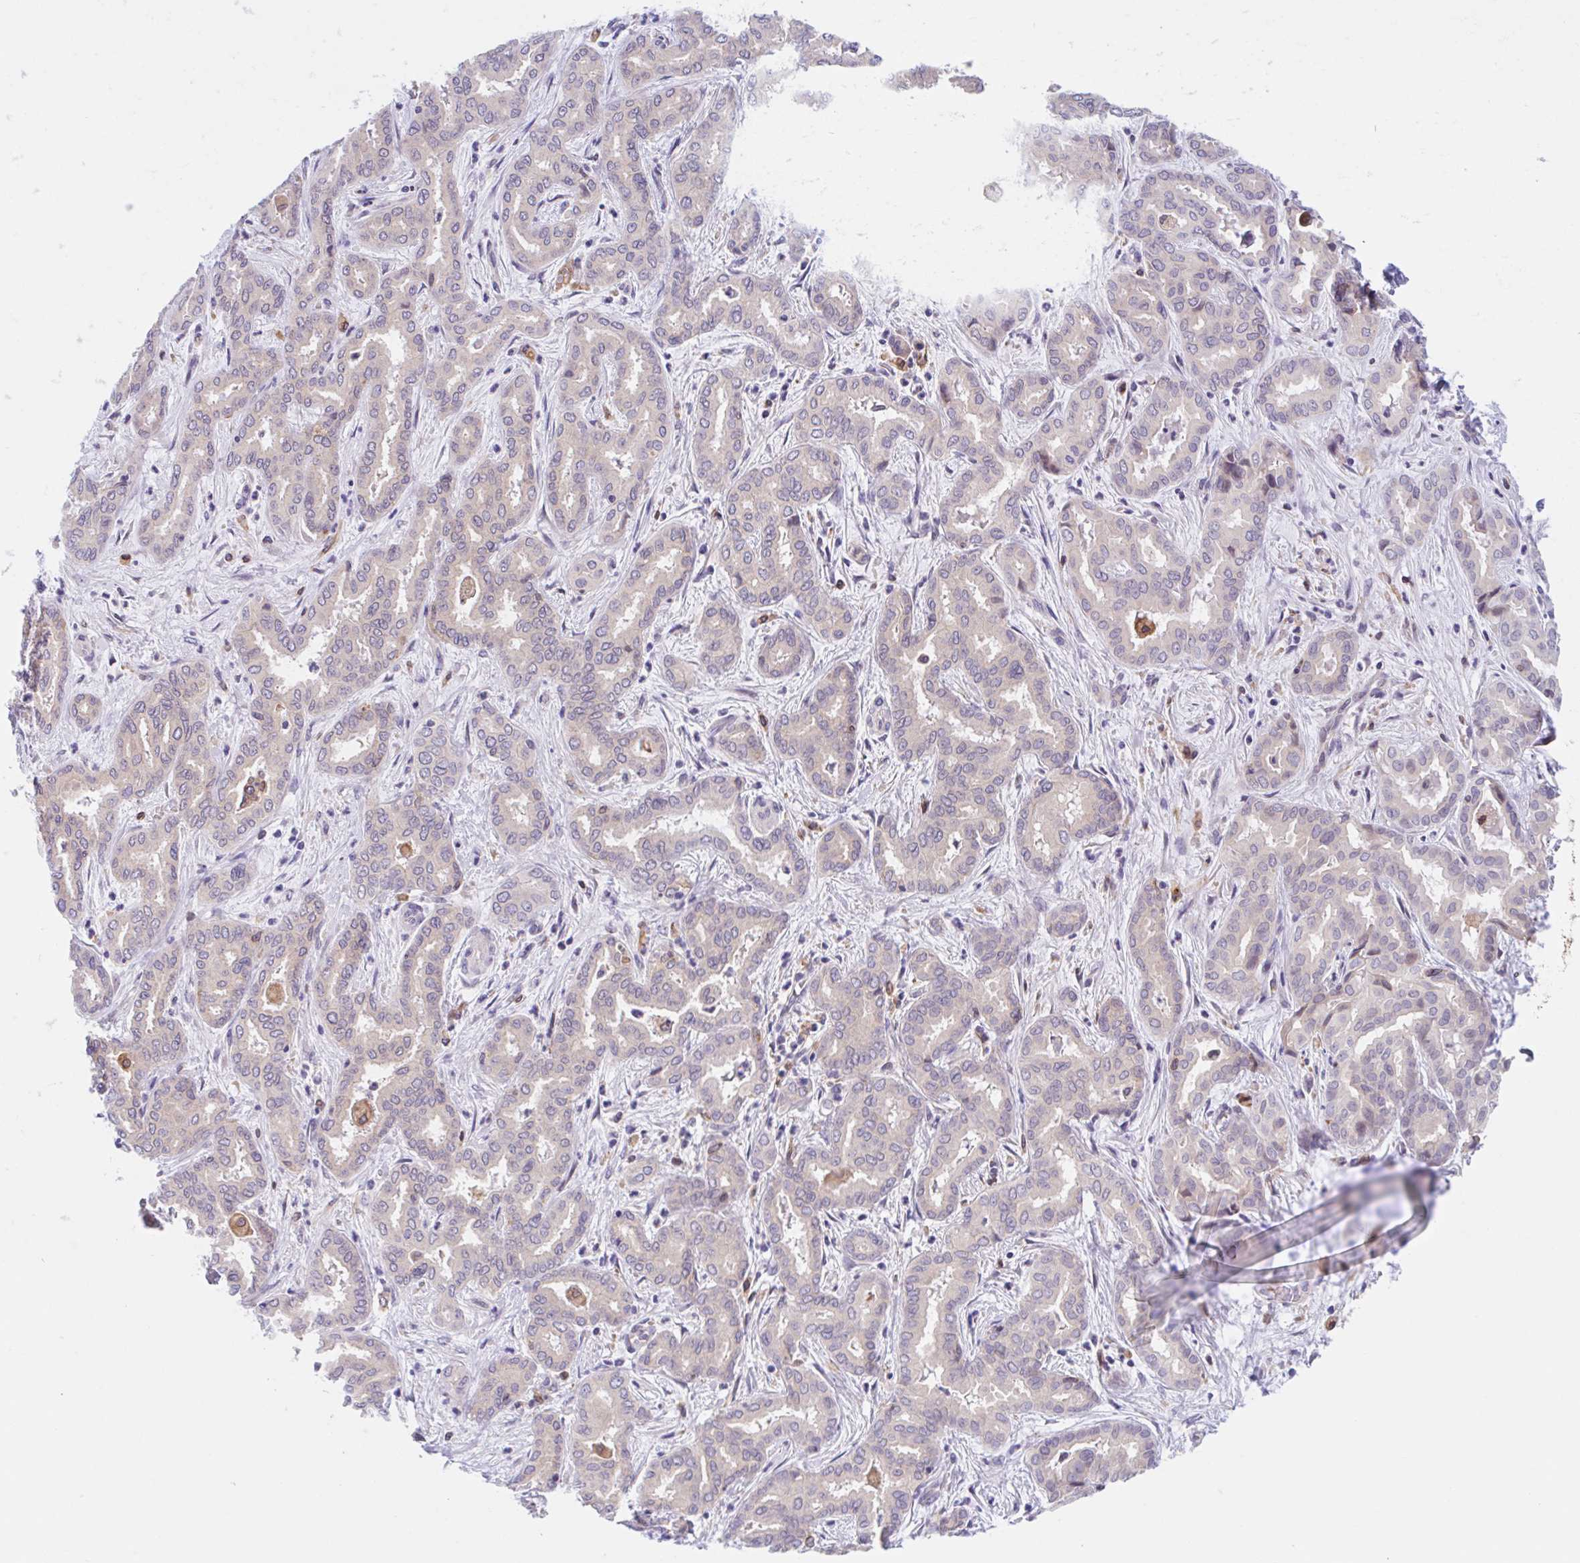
{"staining": {"intensity": "negative", "quantity": "none", "location": "none"}, "tissue": "liver cancer", "cell_type": "Tumor cells", "image_type": "cancer", "snomed": [{"axis": "morphology", "description": "Cholangiocarcinoma"}, {"axis": "topography", "description": "Liver"}], "caption": "Immunohistochemistry of human cholangiocarcinoma (liver) exhibits no positivity in tumor cells.", "gene": "TMEM86A", "patient": {"sex": "female", "age": 64}}